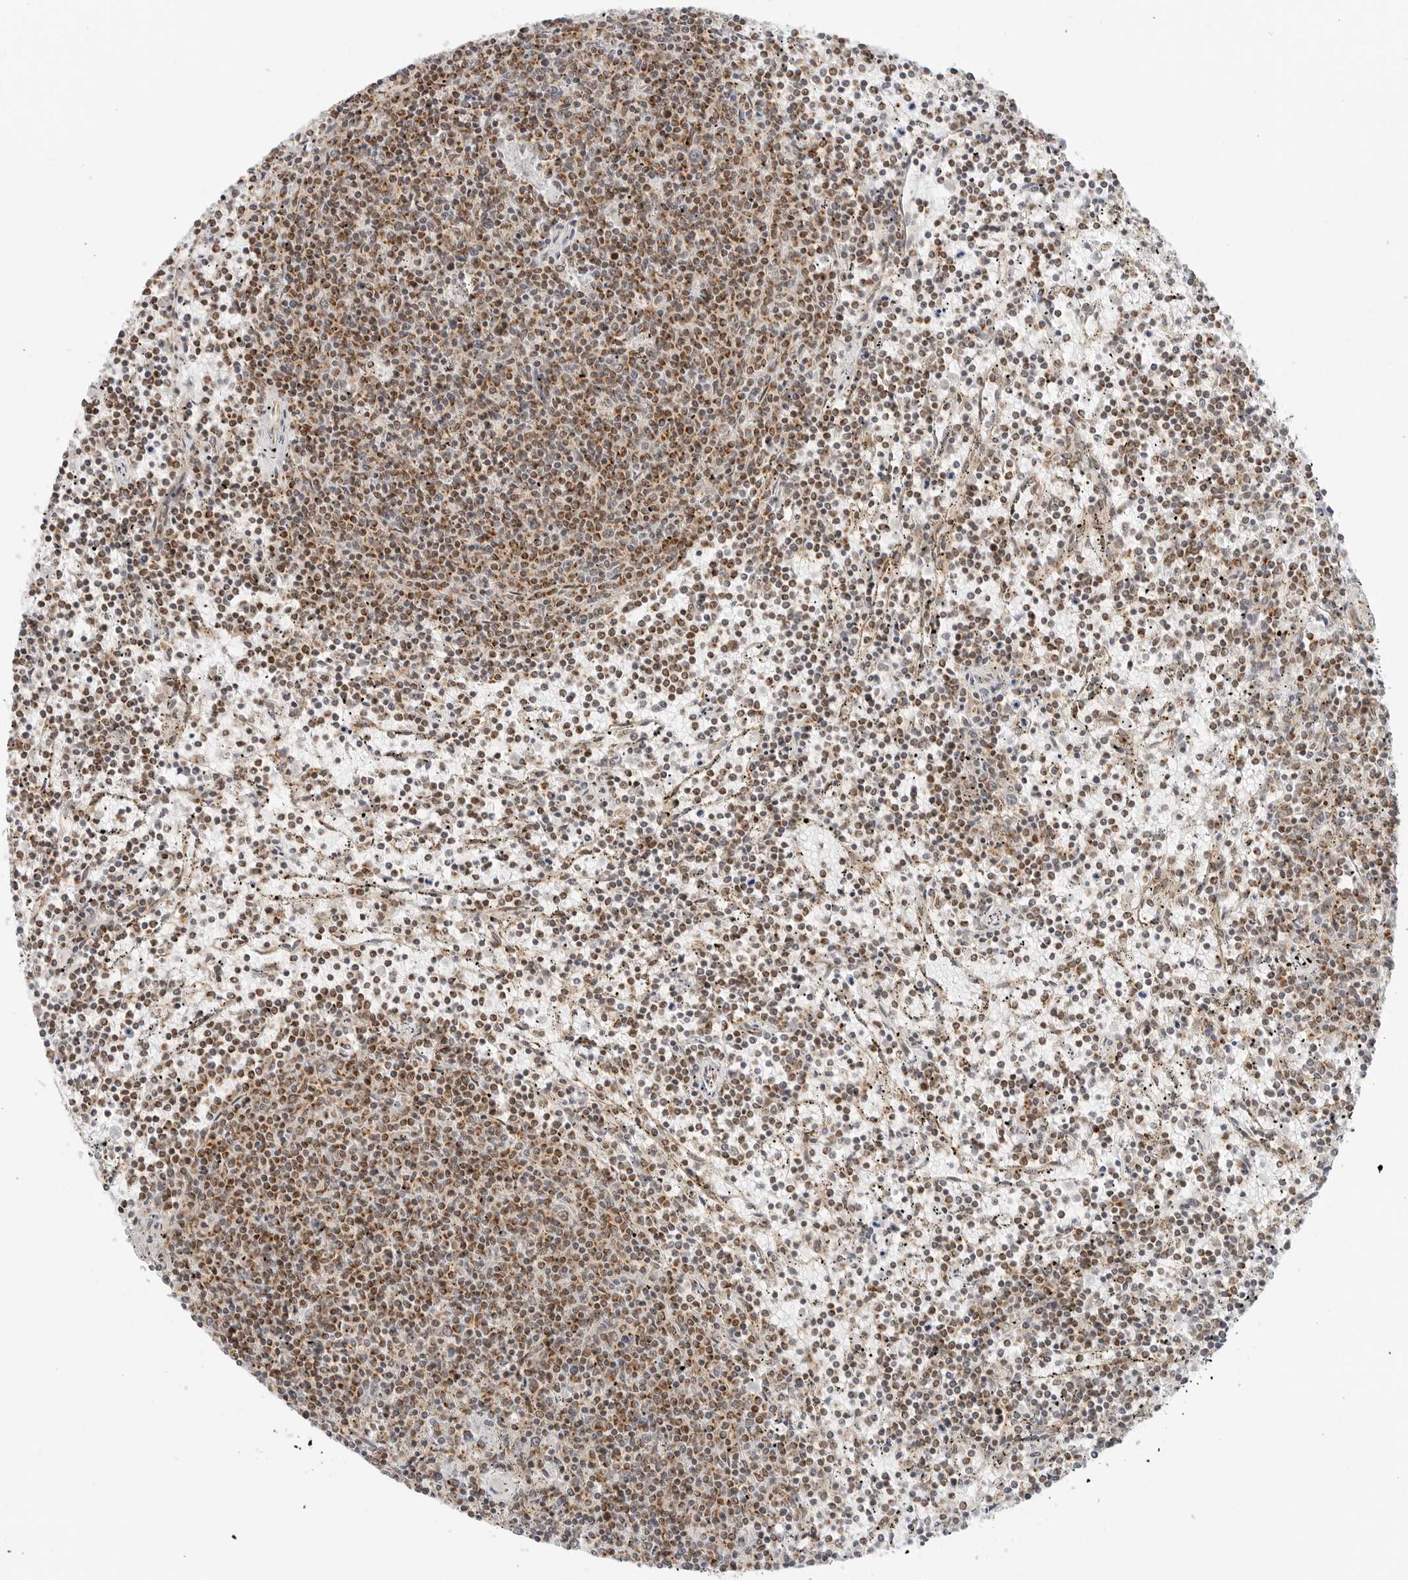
{"staining": {"intensity": "moderate", "quantity": ">75%", "location": "cytoplasmic/membranous"}, "tissue": "lymphoma", "cell_type": "Tumor cells", "image_type": "cancer", "snomed": [{"axis": "morphology", "description": "Malignant lymphoma, non-Hodgkin's type, Low grade"}, {"axis": "topography", "description": "Spleen"}], "caption": "Moderate cytoplasmic/membranous protein expression is identified in about >75% of tumor cells in lymphoma.", "gene": "POLR3GL", "patient": {"sex": "female", "age": 50}}